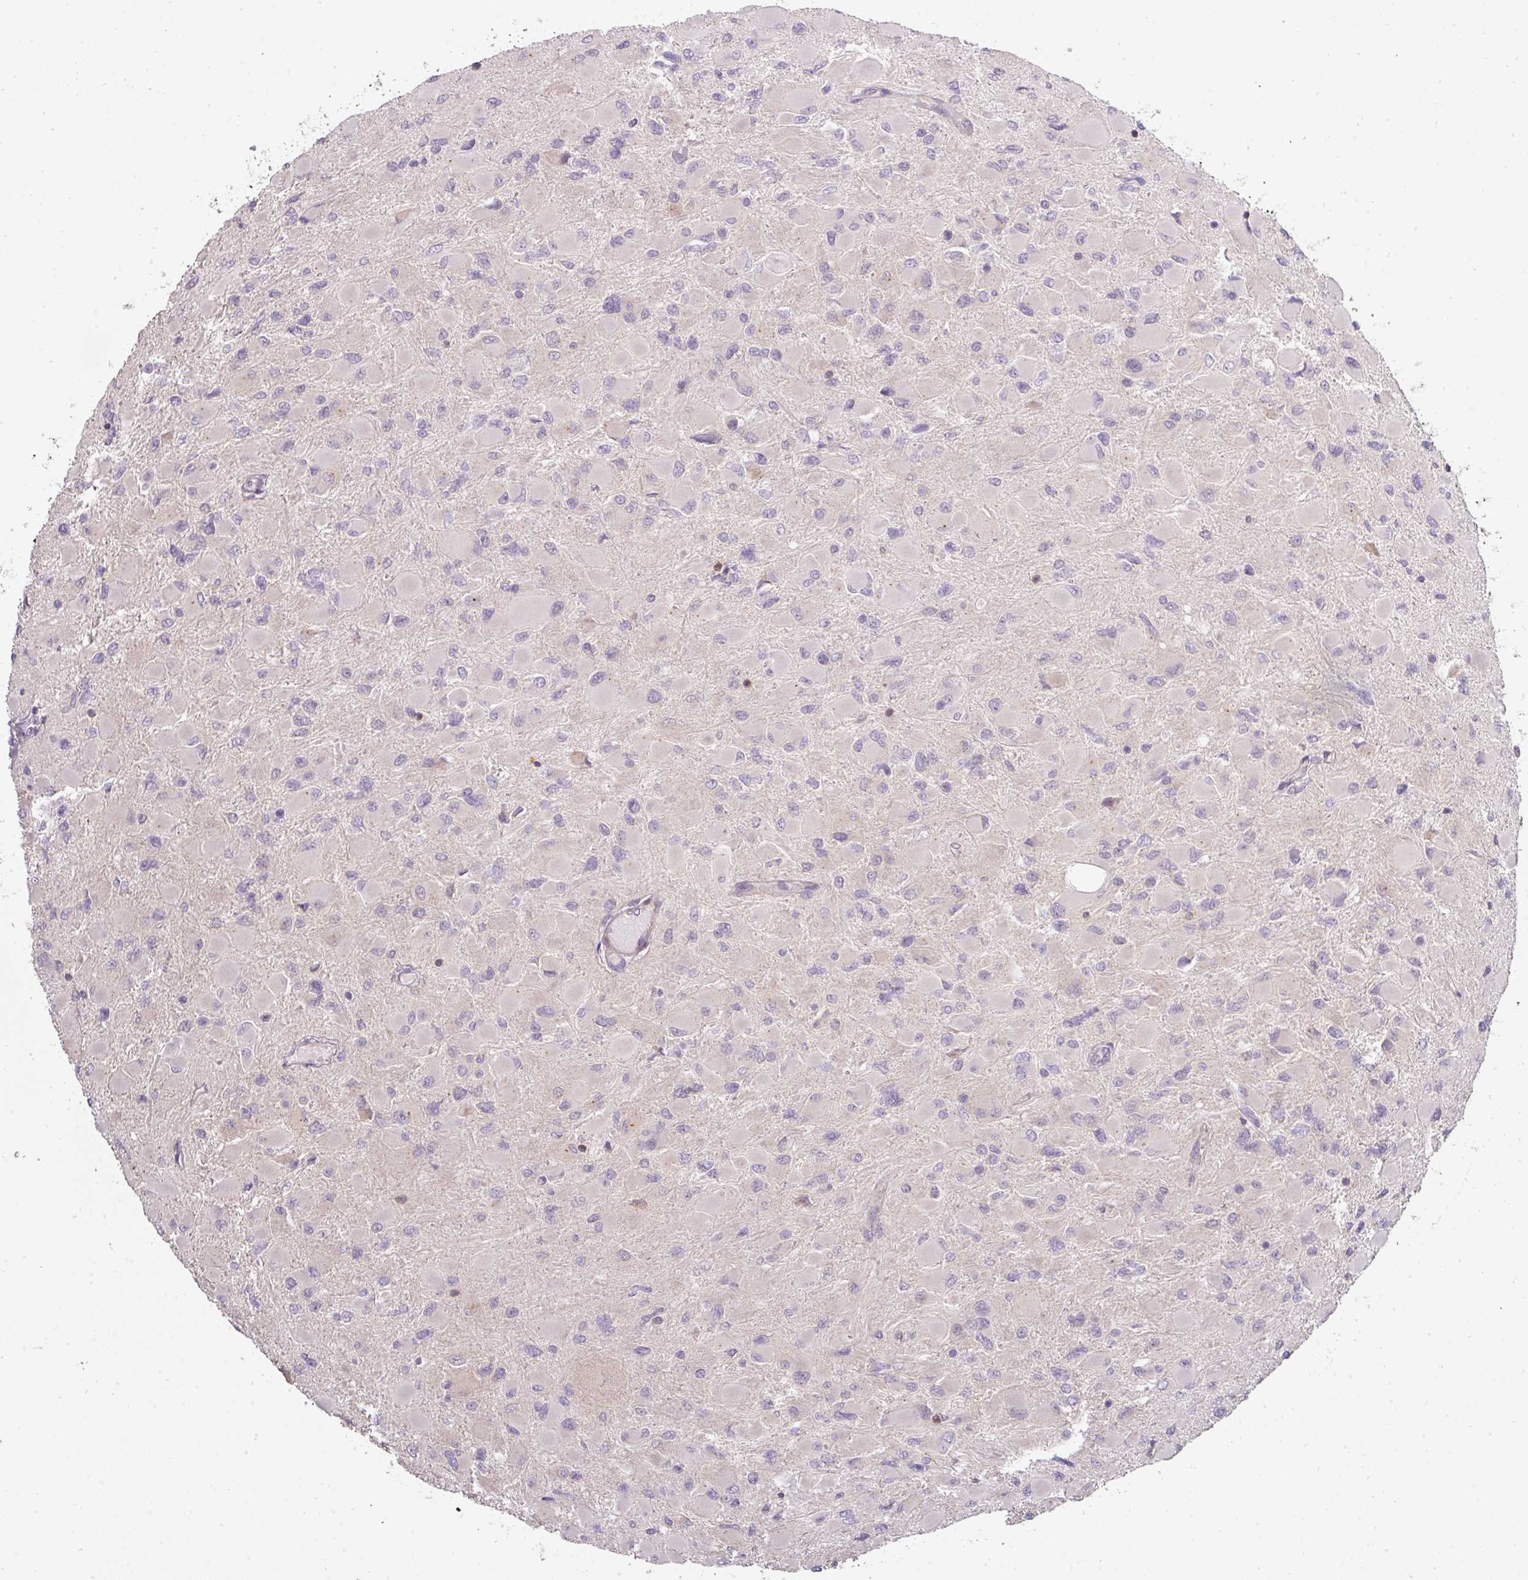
{"staining": {"intensity": "negative", "quantity": "none", "location": "none"}, "tissue": "glioma", "cell_type": "Tumor cells", "image_type": "cancer", "snomed": [{"axis": "morphology", "description": "Glioma, malignant, High grade"}, {"axis": "topography", "description": "Cerebral cortex"}], "caption": "This is an IHC micrograph of human malignant glioma (high-grade). There is no positivity in tumor cells.", "gene": "NIN", "patient": {"sex": "female", "age": 36}}